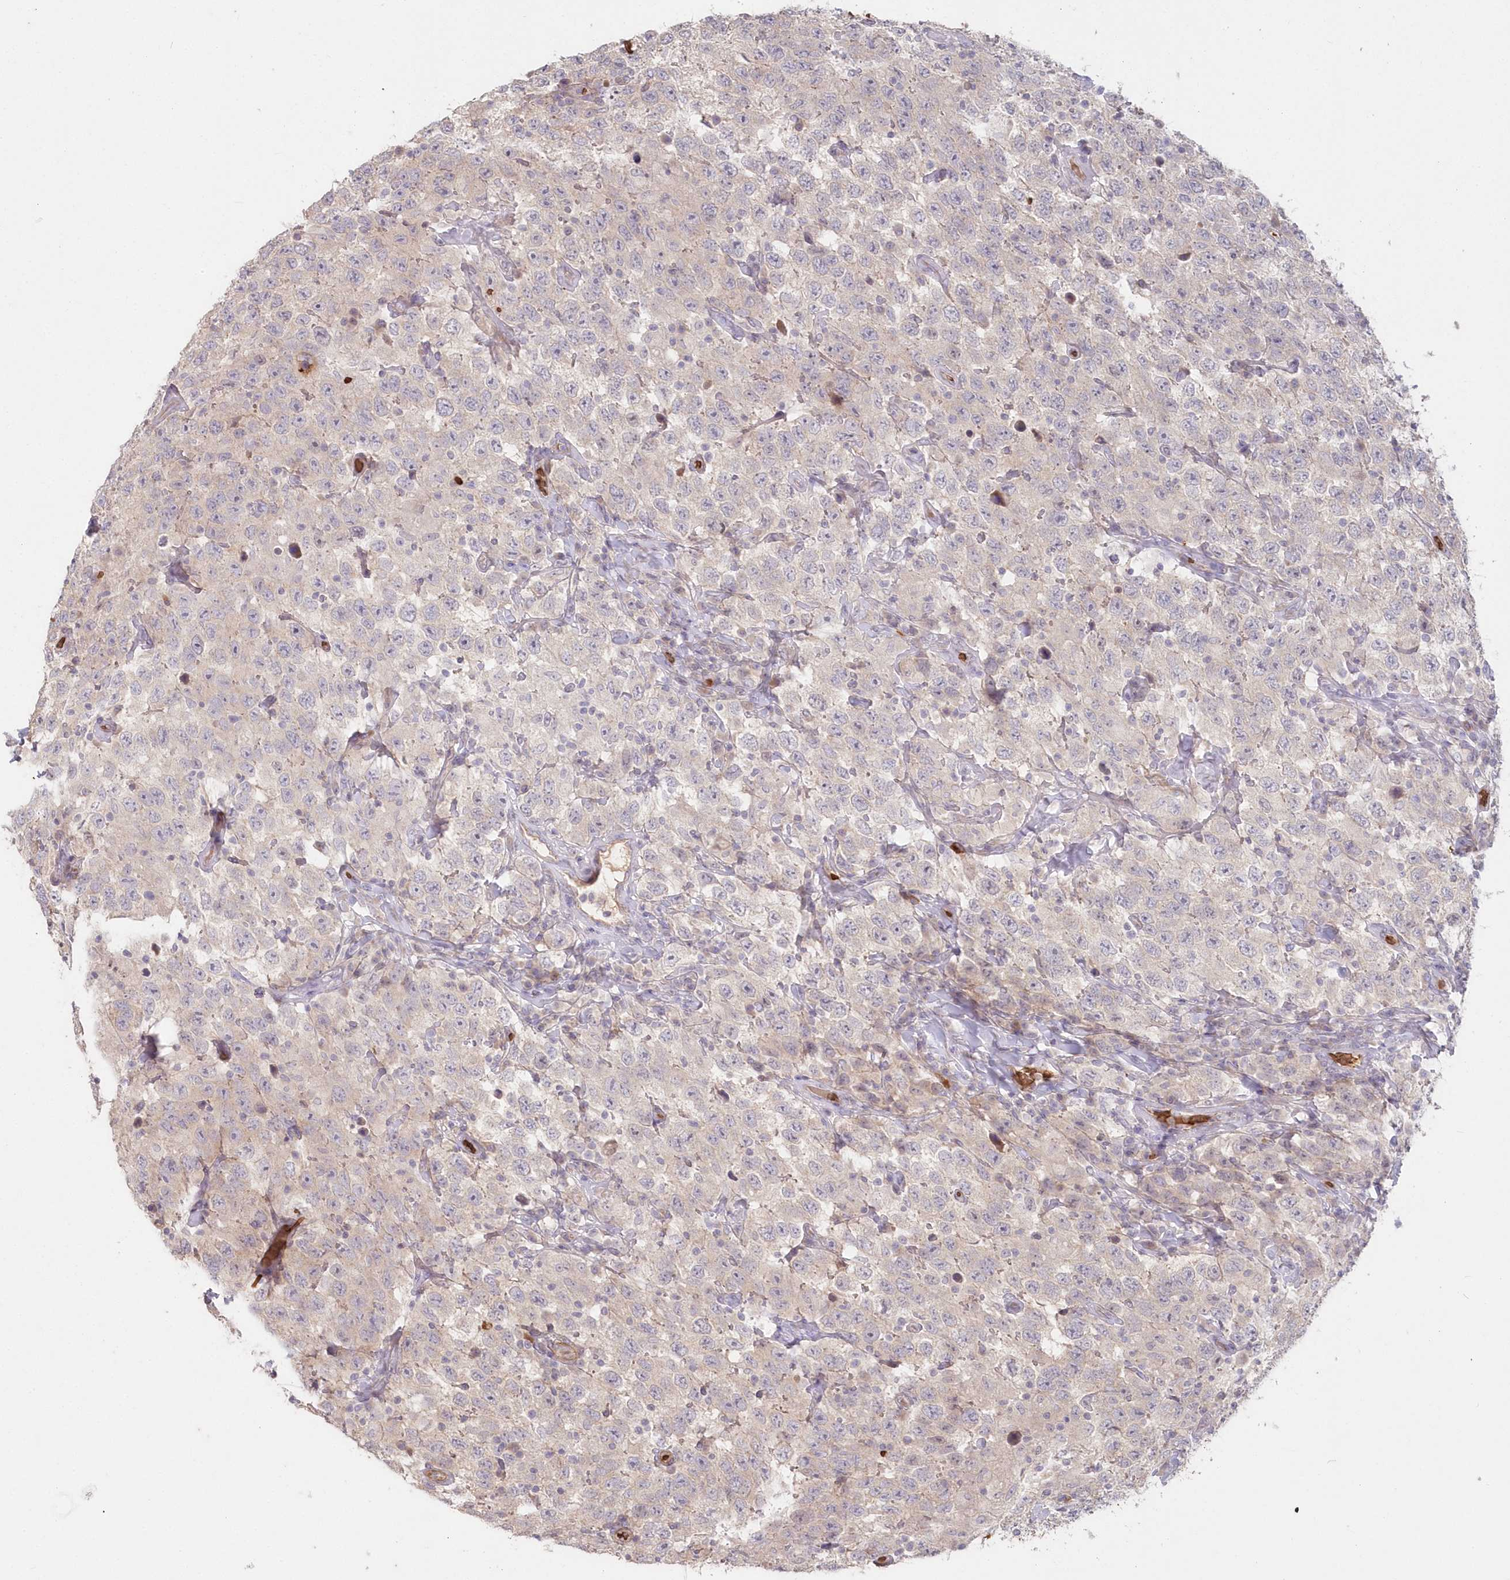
{"staining": {"intensity": "negative", "quantity": "none", "location": "none"}, "tissue": "testis cancer", "cell_type": "Tumor cells", "image_type": "cancer", "snomed": [{"axis": "morphology", "description": "Seminoma, NOS"}, {"axis": "topography", "description": "Testis"}], "caption": "Immunohistochemical staining of human testis seminoma displays no significant staining in tumor cells.", "gene": "SERINC1", "patient": {"sex": "male", "age": 41}}